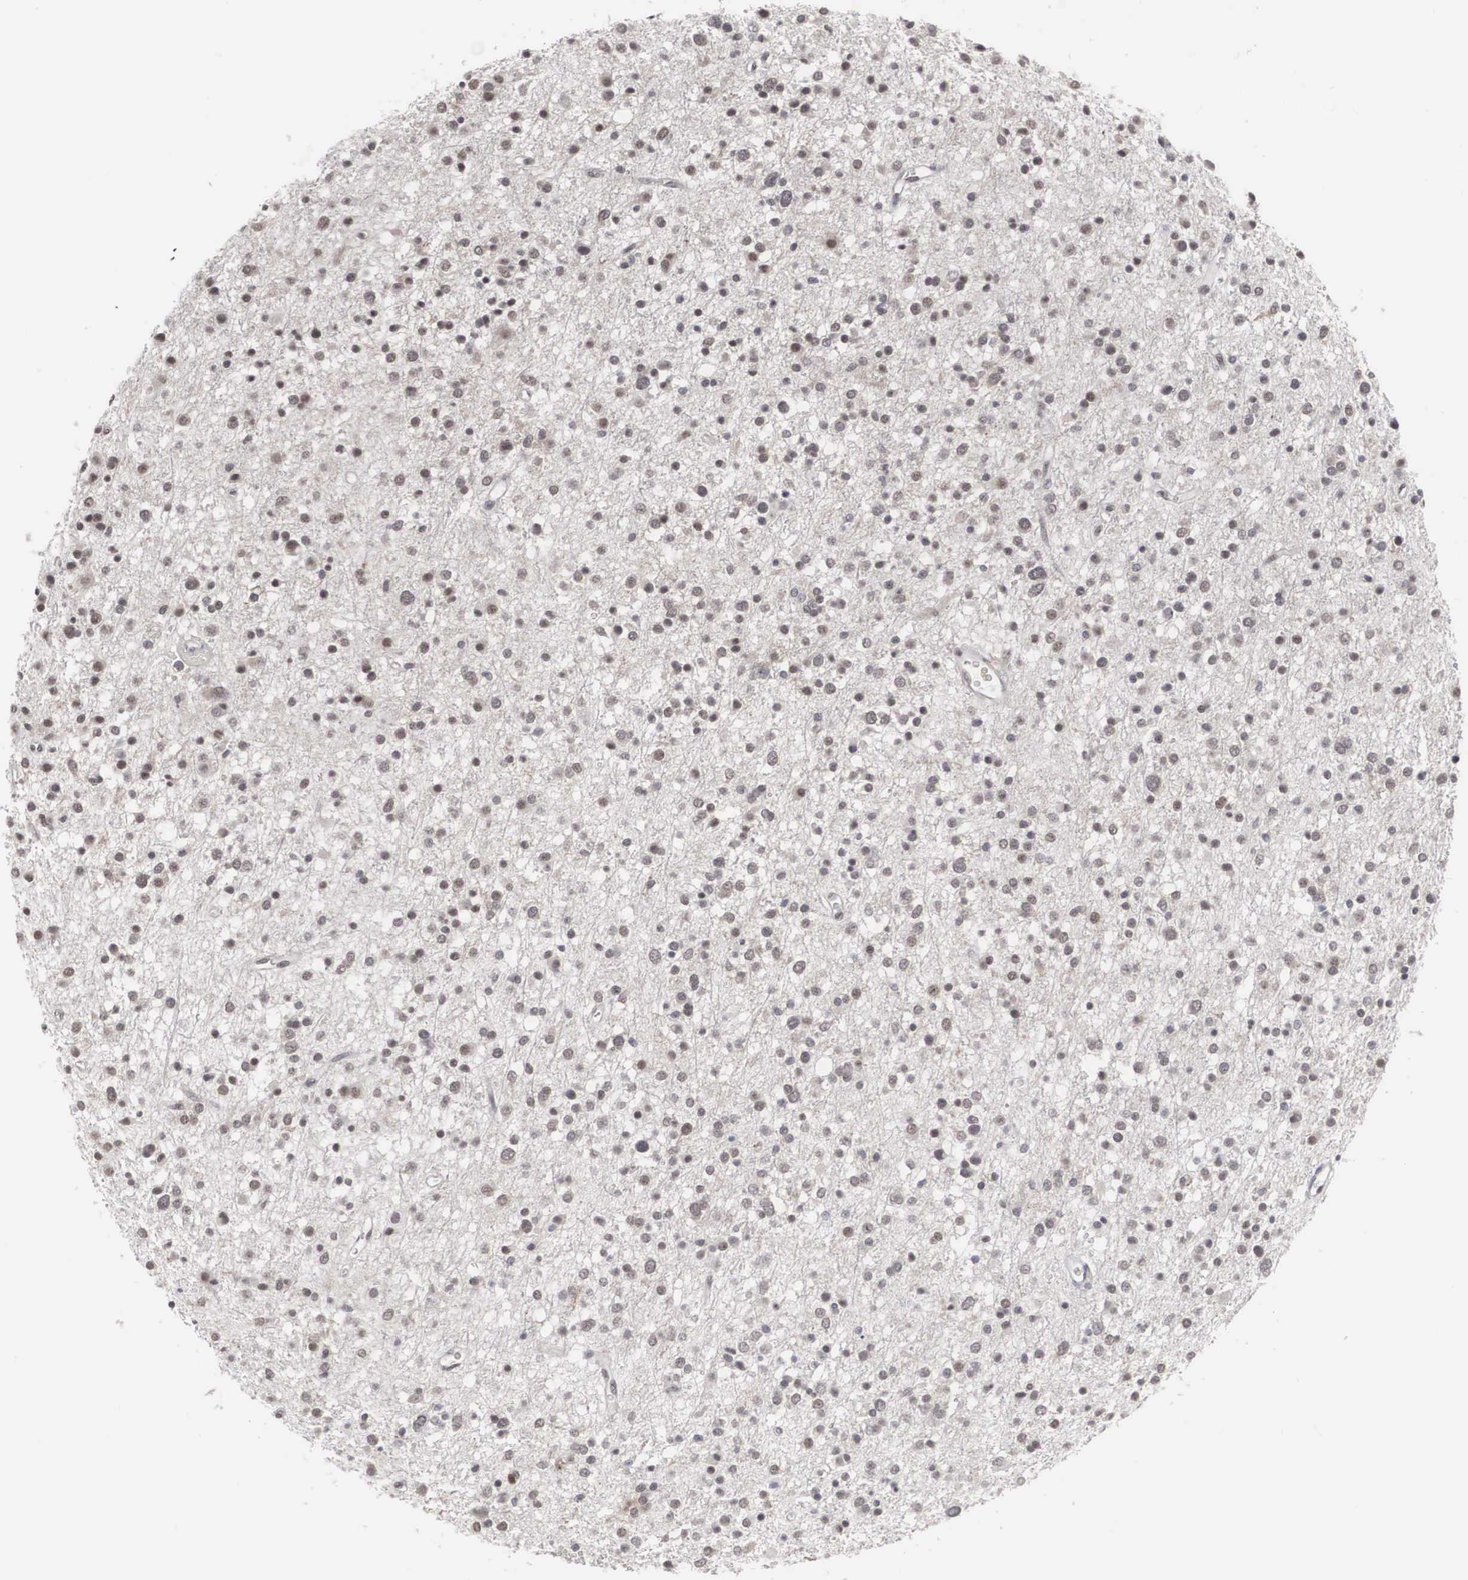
{"staining": {"intensity": "weak", "quantity": "25%-75%", "location": "nuclear"}, "tissue": "glioma", "cell_type": "Tumor cells", "image_type": "cancer", "snomed": [{"axis": "morphology", "description": "Glioma, malignant, Low grade"}, {"axis": "topography", "description": "Brain"}], "caption": "A histopathology image showing weak nuclear staining in approximately 25%-75% of tumor cells in glioma, as visualized by brown immunohistochemical staining.", "gene": "AUTS2", "patient": {"sex": "female", "age": 36}}